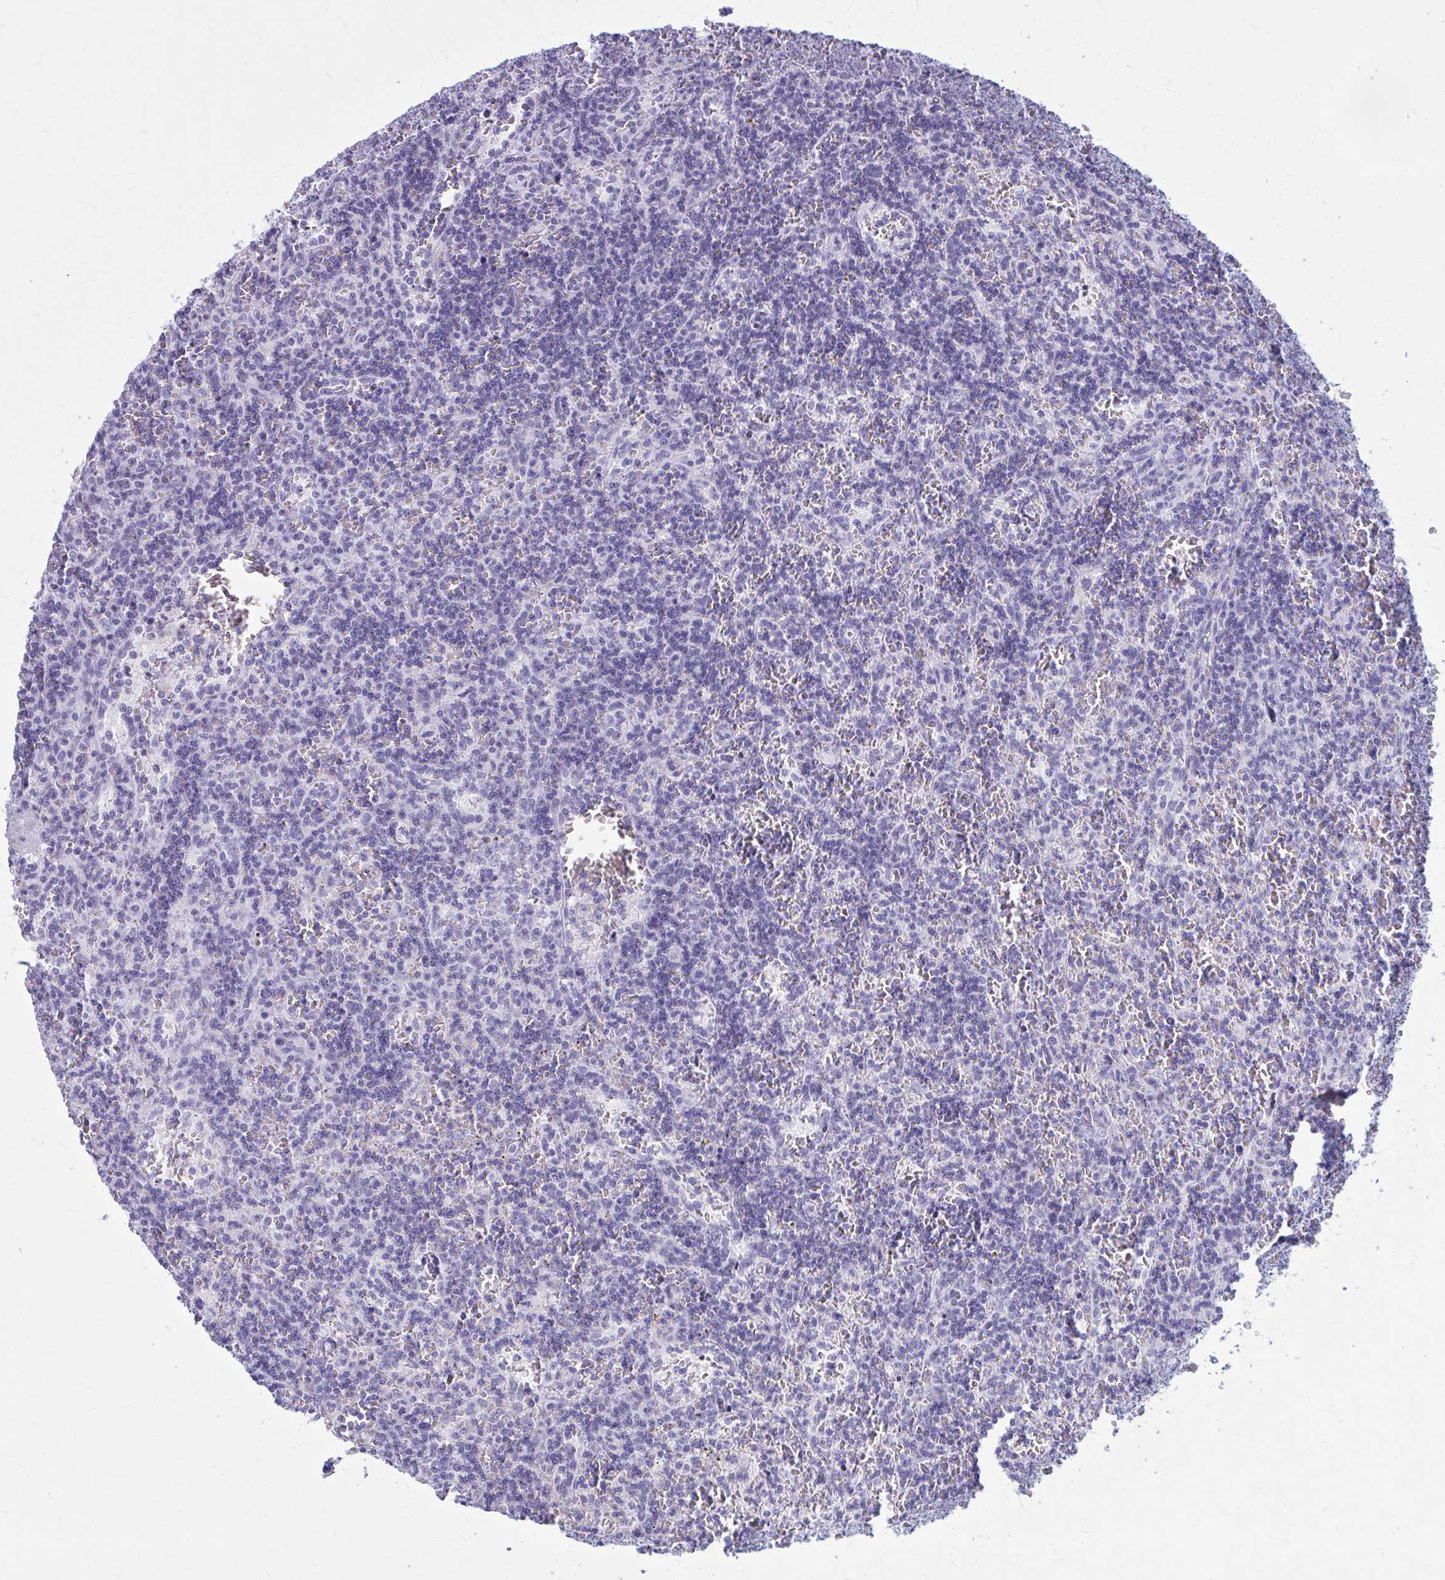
{"staining": {"intensity": "negative", "quantity": "none", "location": "none"}, "tissue": "lymphoma", "cell_type": "Tumor cells", "image_type": "cancer", "snomed": [{"axis": "morphology", "description": "Malignant lymphoma, non-Hodgkin's type, Low grade"}, {"axis": "topography", "description": "Spleen"}], "caption": "DAB immunohistochemical staining of lymphoma exhibits no significant positivity in tumor cells. (DAB immunohistochemistry (IHC), high magnification).", "gene": "ZDHHC7", "patient": {"sex": "male", "age": 73}}